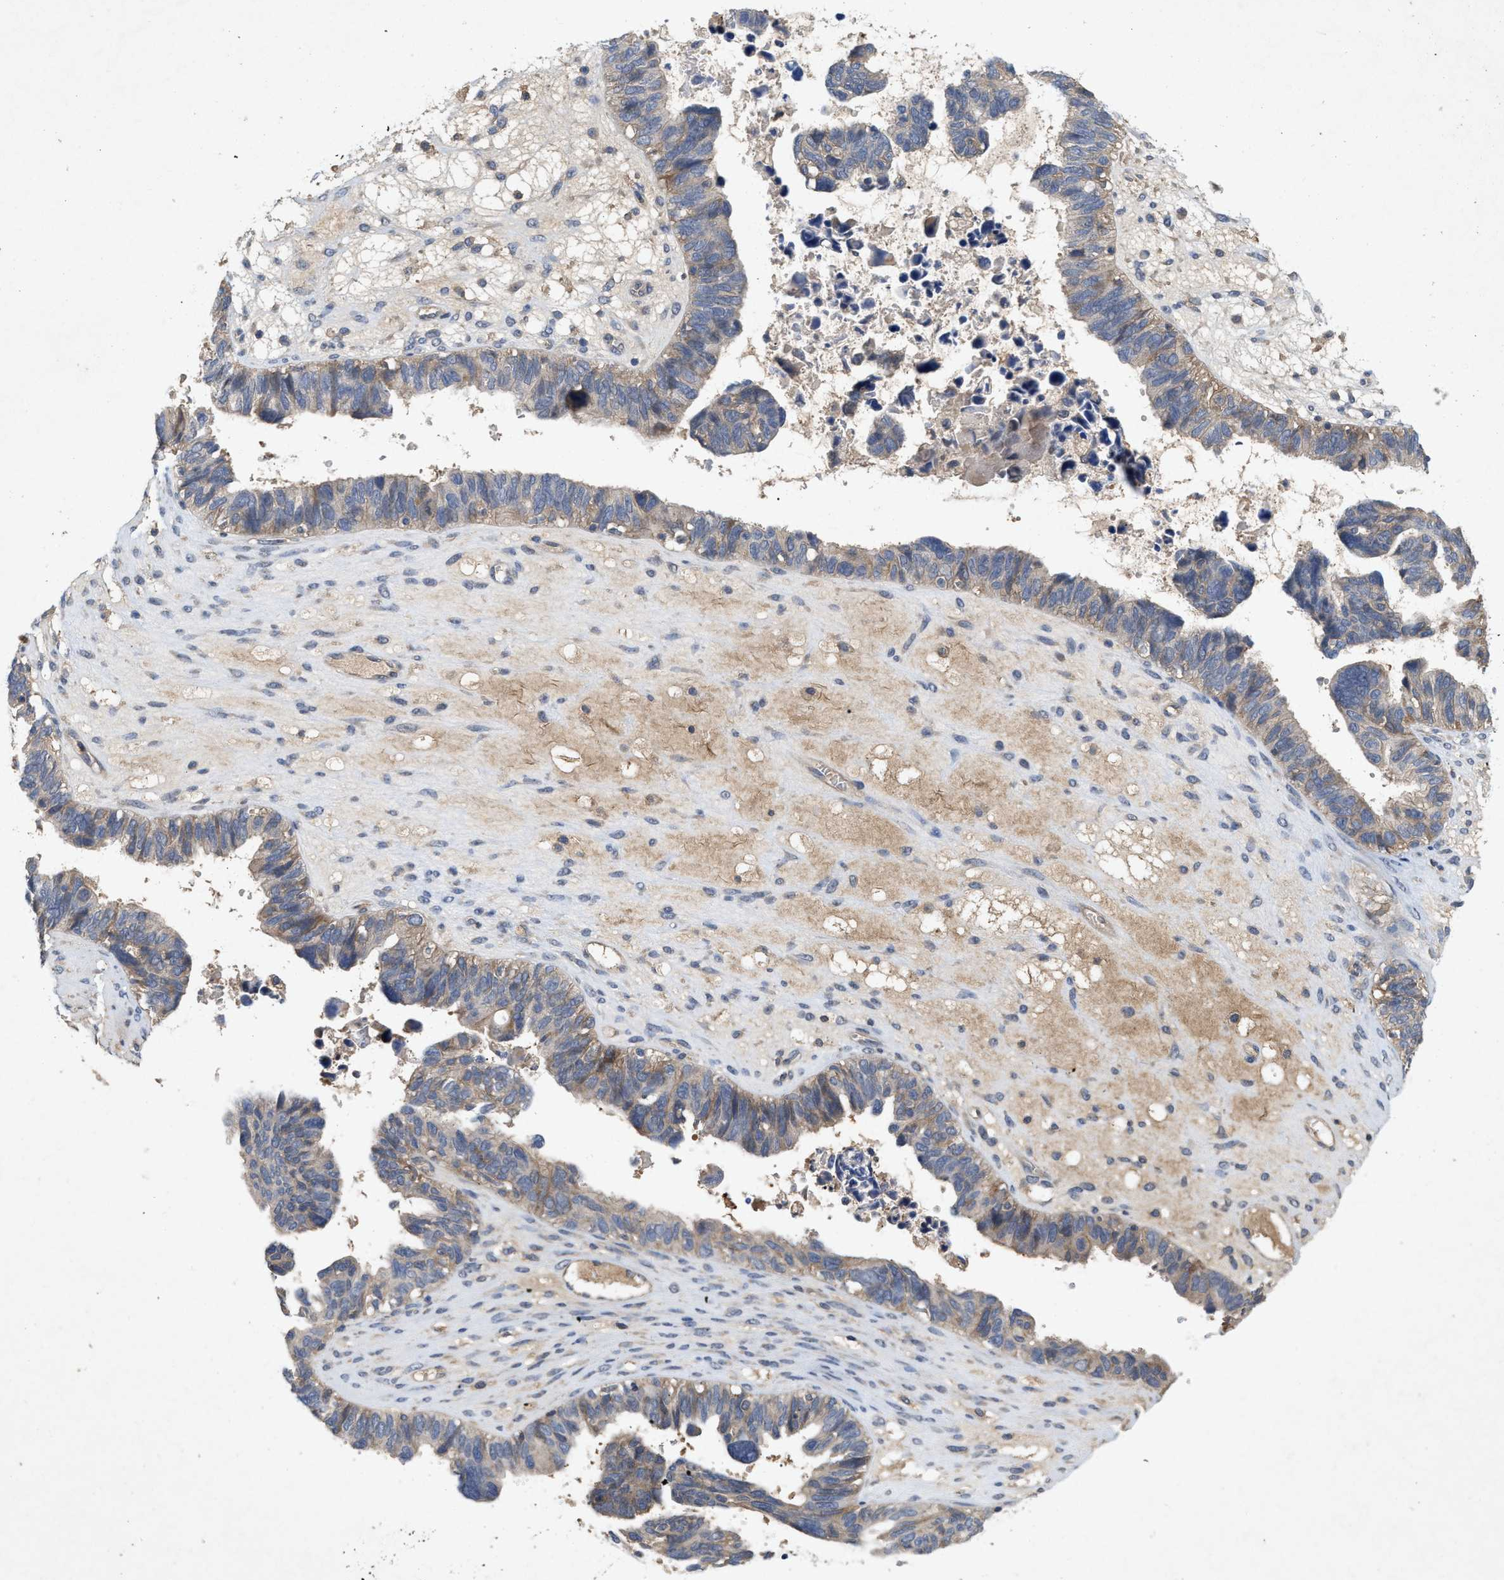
{"staining": {"intensity": "weak", "quantity": "25%-75%", "location": "cytoplasmic/membranous"}, "tissue": "ovarian cancer", "cell_type": "Tumor cells", "image_type": "cancer", "snomed": [{"axis": "morphology", "description": "Cystadenocarcinoma, serous, NOS"}, {"axis": "topography", "description": "Ovary"}], "caption": "Ovarian cancer (serous cystadenocarcinoma) was stained to show a protein in brown. There is low levels of weak cytoplasmic/membranous expression in approximately 25%-75% of tumor cells. (DAB (3,3'-diaminobenzidine) = brown stain, brightfield microscopy at high magnification).", "gene": "LPAR2", "patient": {"sex": "female", "age": 79}}